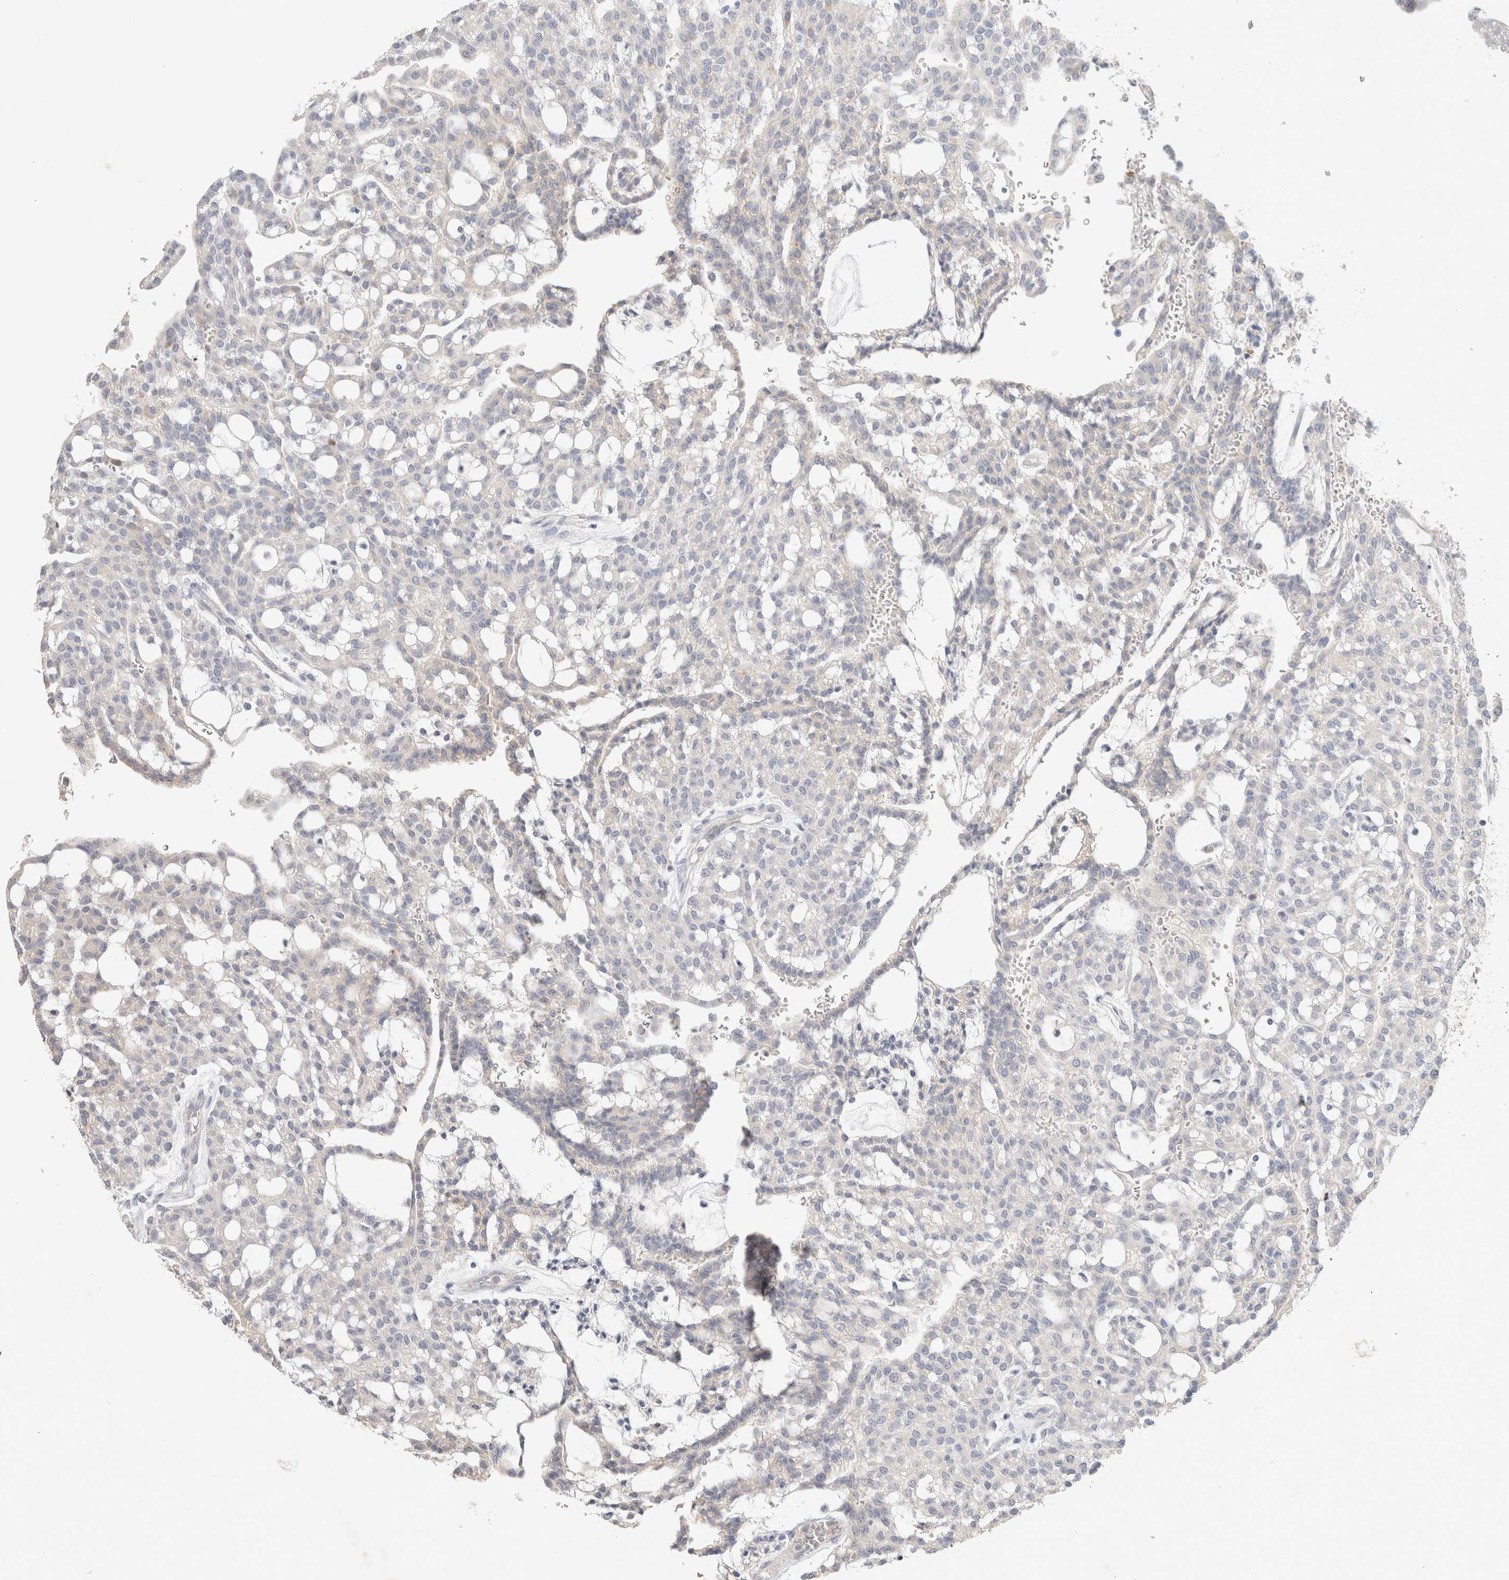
{"staining": {"intensity": "negative", "quantity": "none", "location": "none"}, "tissue": "renal cancer", "cell_type": "Tumor cells", "image_type": "cancer", "snomed": [{"axis": "morphology", "description": "Adenocarcinoma, NOS"}, {"axis": "topography", "description": "Kidney"}], "caption": "Immunohistochemical staining of renal cancer (adenocarcinoma) reveals no significant positivity in tumor cells. The staining was performed using DAB (3,3'-diaminobenzidine) to visualize the protein expression in brown, while the nuclei were stained in blue with hematoxylin (Magnification: 20x).", "gene": "MPP2", "patient": {"sex": "male", "age": 63}}